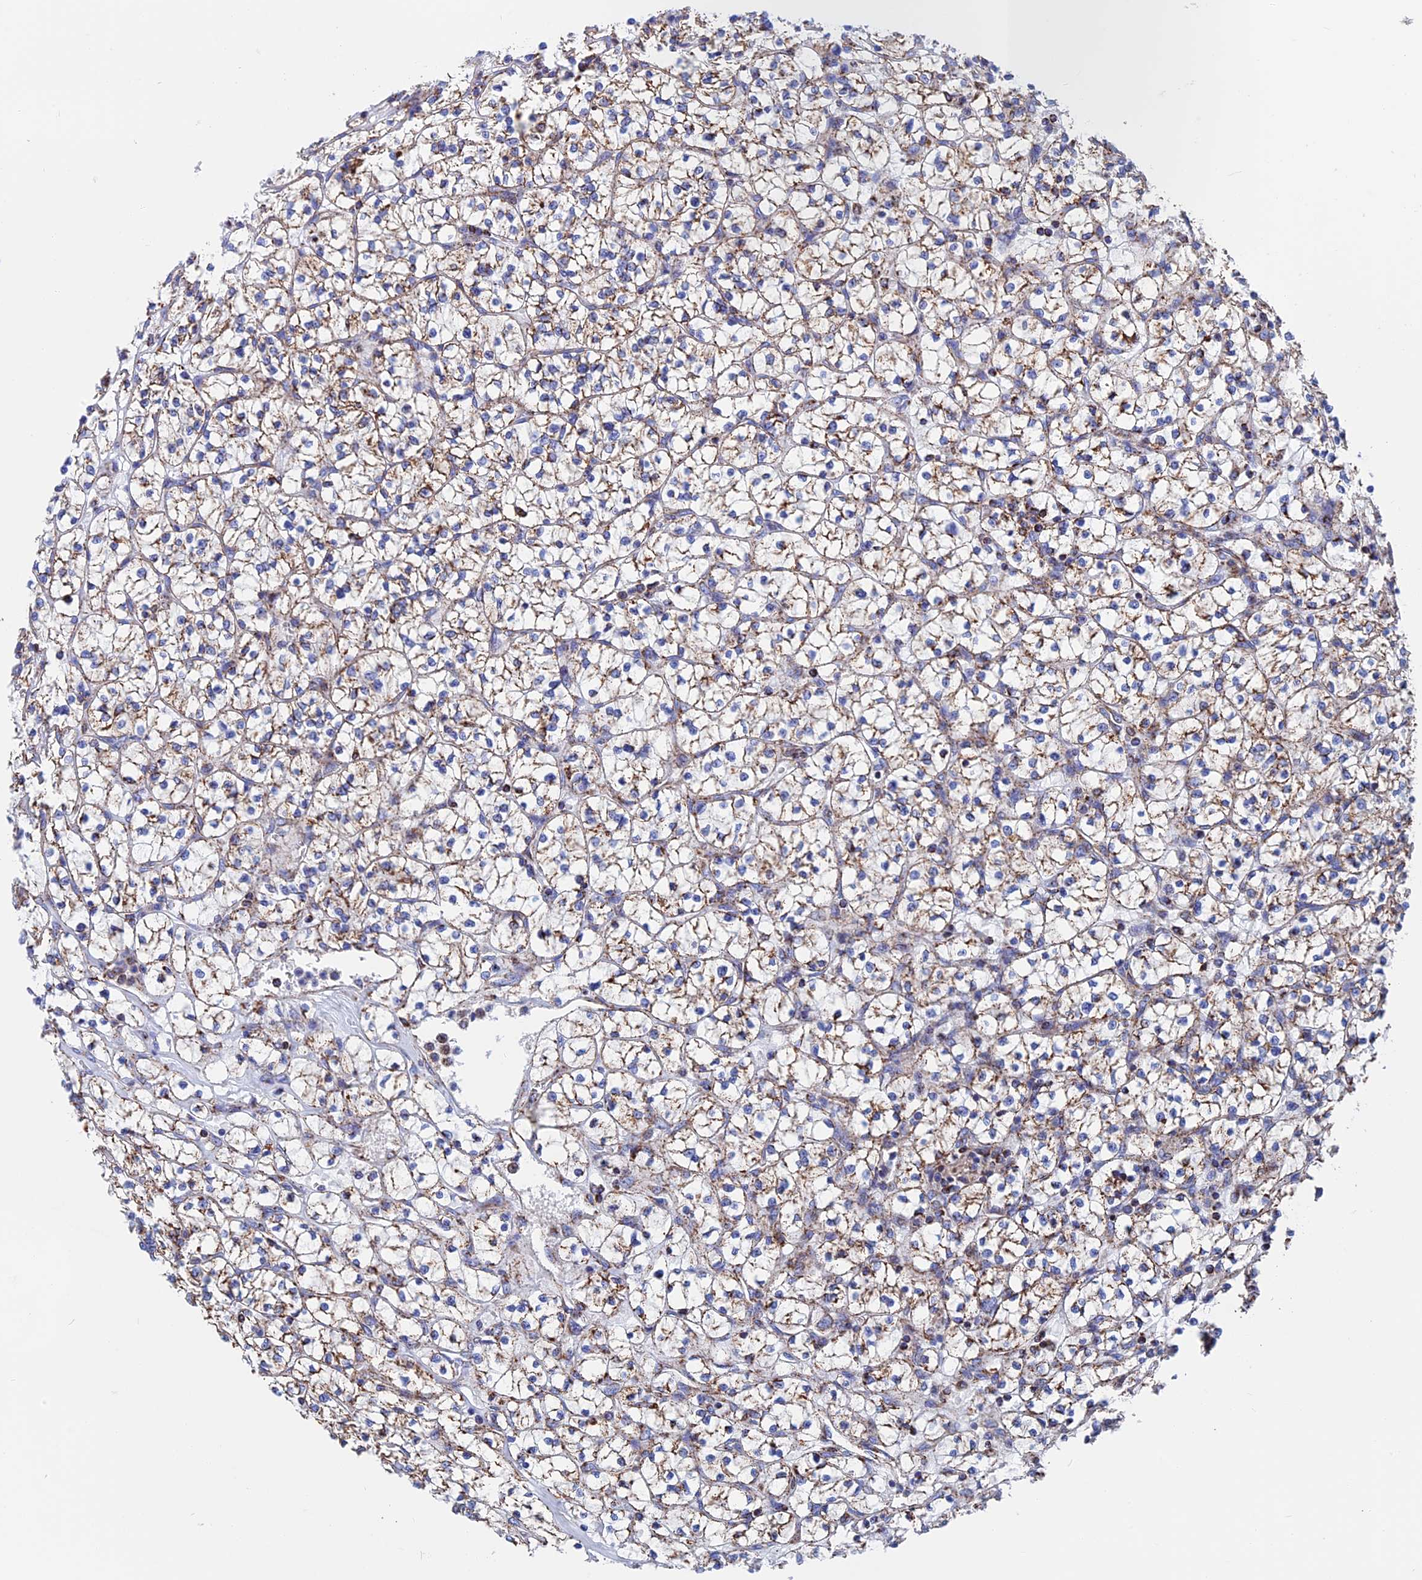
{"staining": {"intensity": "moderate", "quantity": "<25%", "location": "cytoplasmic/membranous"}, "tissue": "renal cancer", "cell_type": "Tumor cells", "image_type": "cancer", "snomed": [{"axis": "morphology", "description": "Adenocarcinoma, NOS"}, {"axis": "topography", "description": "Kidney"}], "caption": "A low amount of moderate cytoplasmic/membranous staining is appreciated in about <25% of tumor cells in renal cancer (adenocarcinoma) tissue.", "gene": "WDR83", "patient": {"sex": "female", "age": 64}}